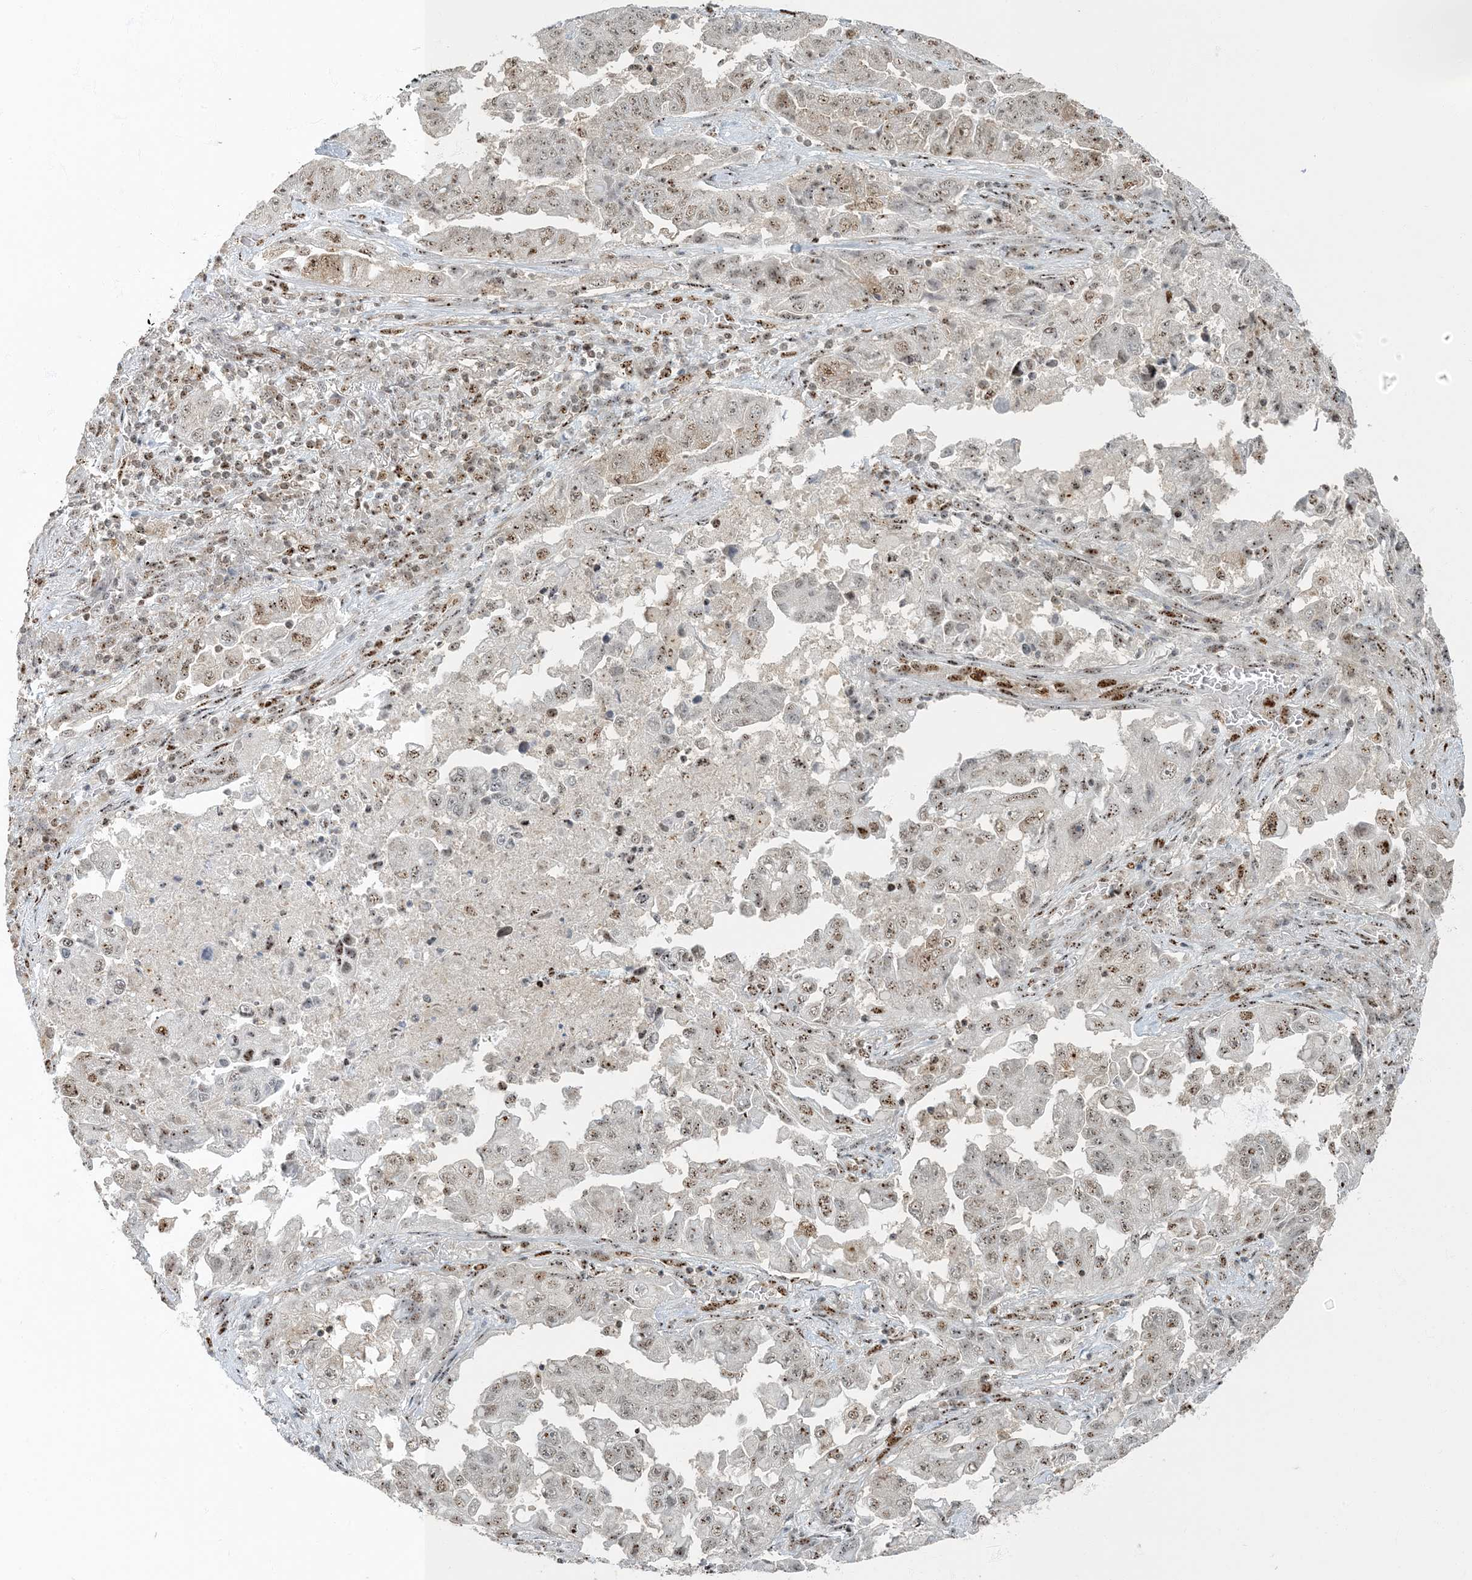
{"staining": {"intensity": "weak", "quantity": ">75%", "location": "cytoplasmic/membranous,nuclear"}, "tissue": "lung cancer", "cell_type": "Tumor cells", "image_type": "cancer", "snomed": [{"axis": "morphology", "description": "Adenocarcinoma, NOS"}, {"axis": "topography", "description": "Lung"}], "caption": "This is a micrograph of IHC staining of lung cancer (adenocarcinoma), which shows weak expression in the cytoplasmic/membranous and nuclear of tumor cells.", "gene": "MBD1", "patient": {"sex": "female", "age": 51}}